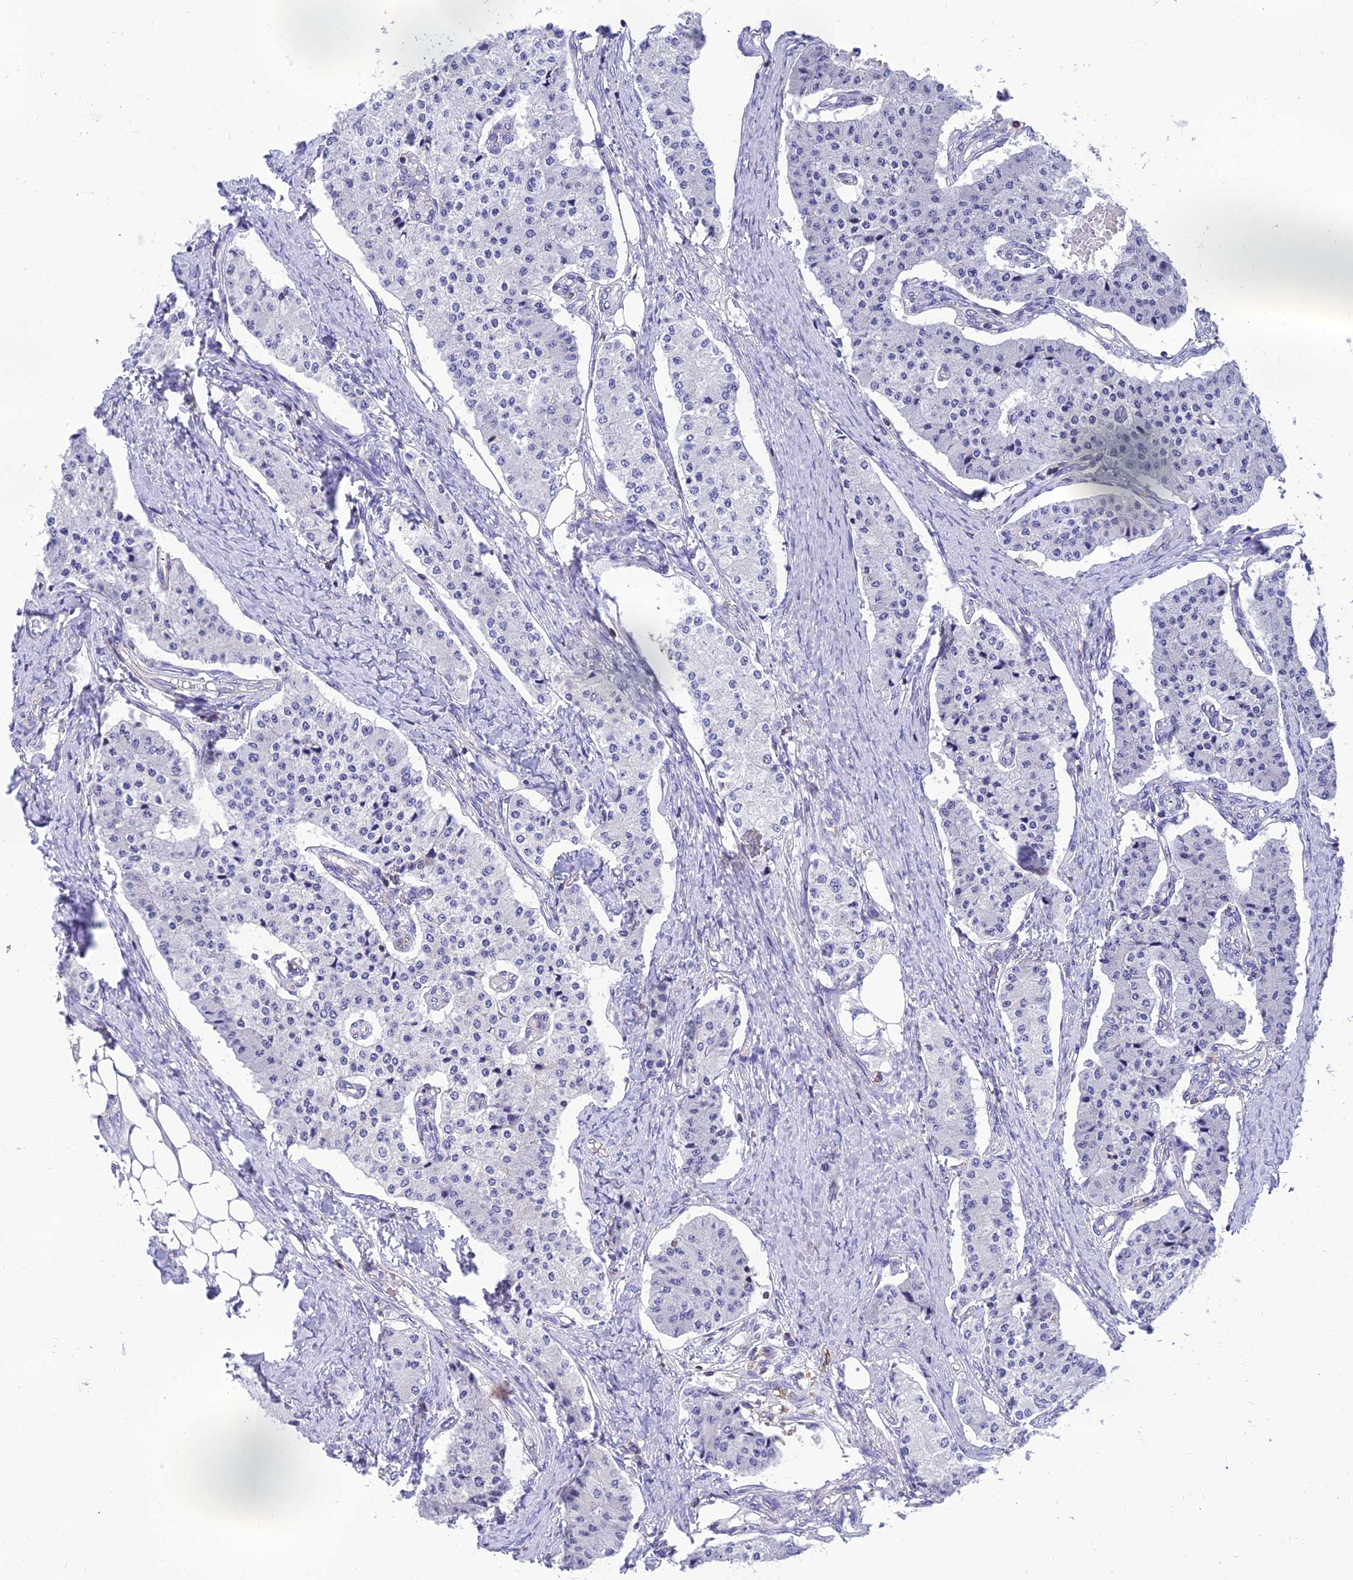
{"staining": {"intensity": "negative", "quantity": "none", "location": "none"}, "tissue": "carcinoid", "cell_type": "Tumor cells", "image_type": "cancer", "snomed": [{"axis": "morphology", "description": "Carcinoid, malignant, NOS"}, {"axis": "topography", "description": "Colon"}], "caption": "Immunohistochemistry (IHC) of carcinoid (malignant) demonstrates no positivity in tumor cells.", "gene": "PPP1R18", "patient": {"sex": "female", "age": 52}}